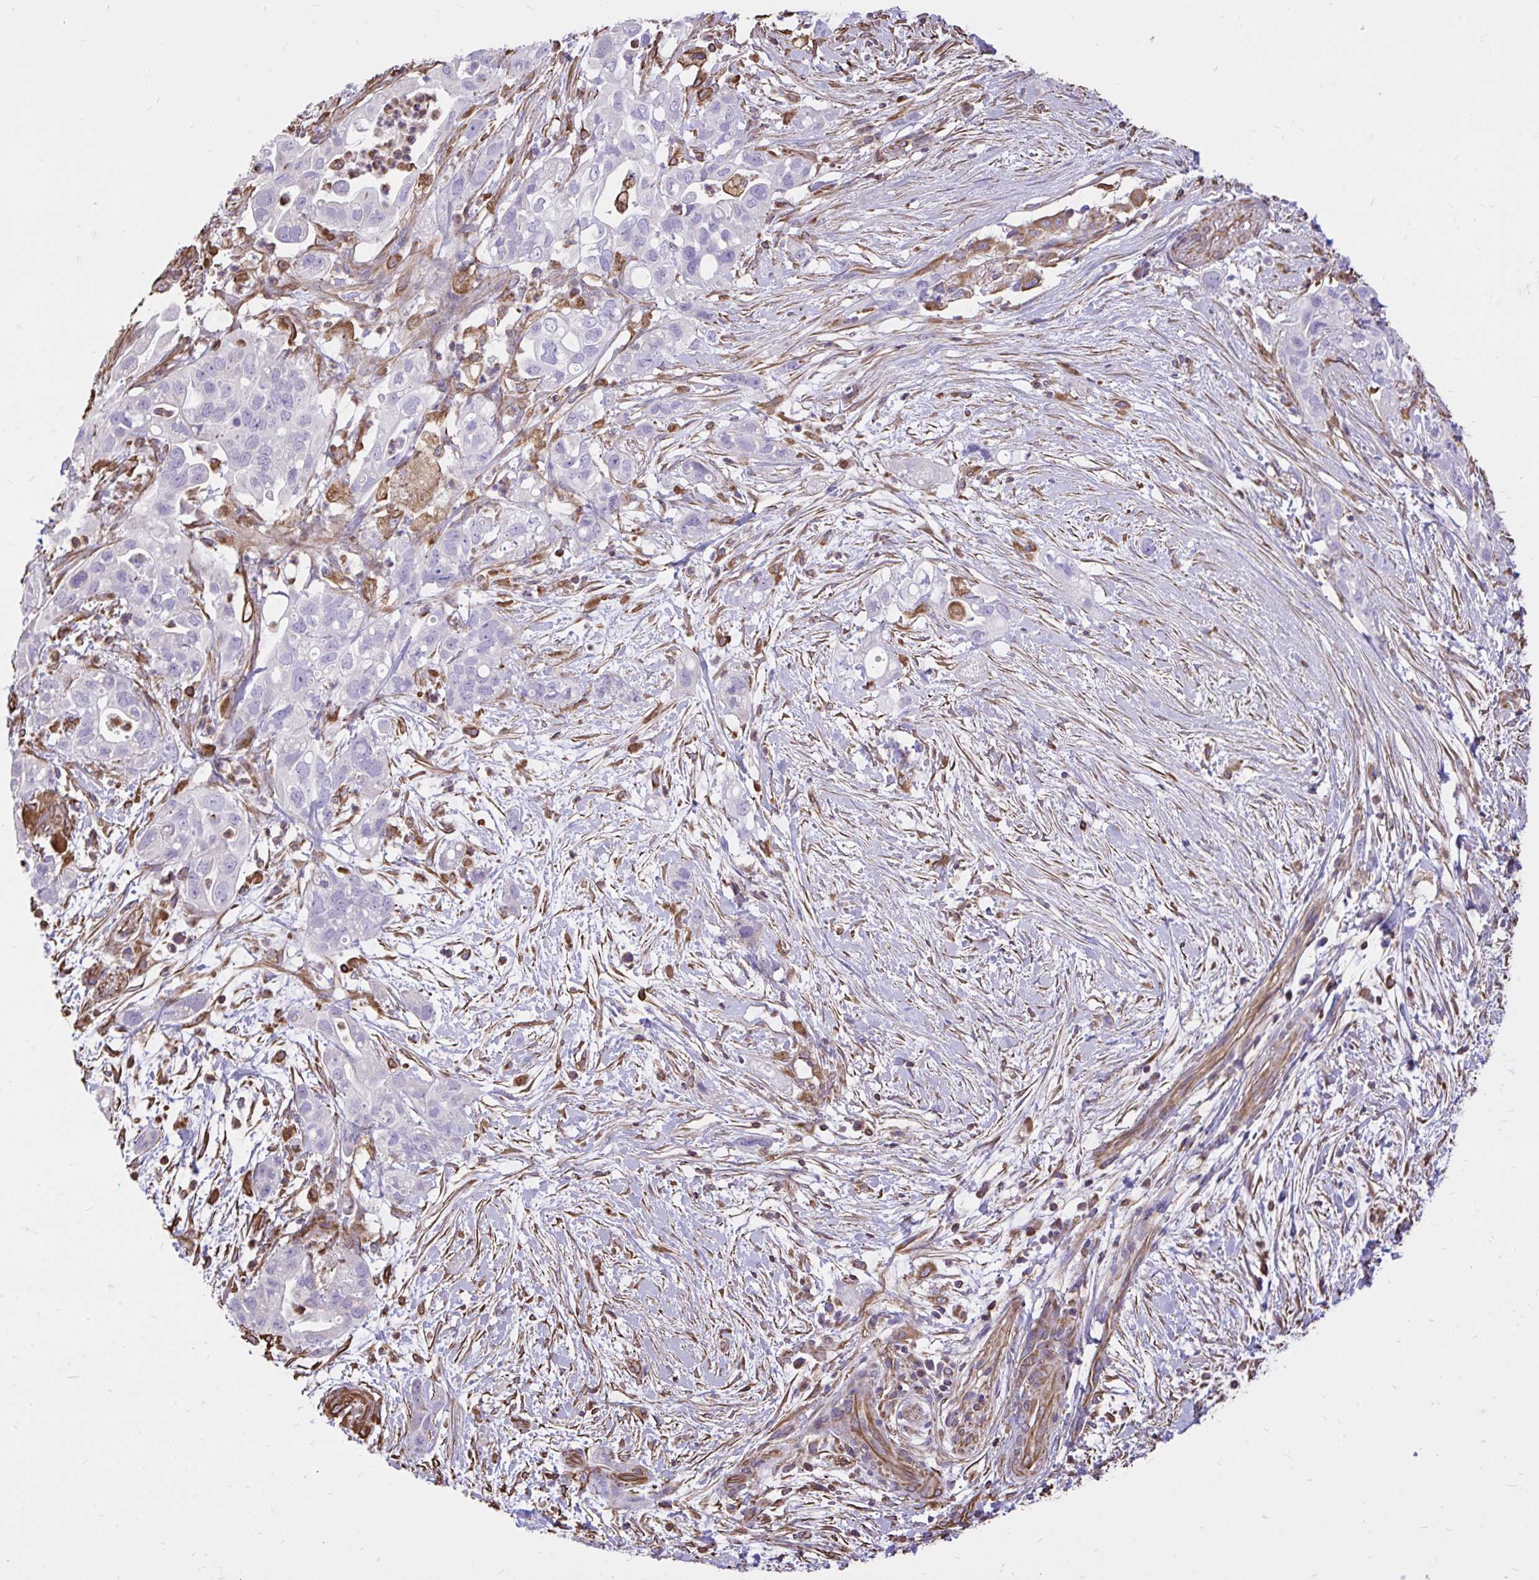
{"staining": {"intensity": "negative", "quantity": "none", "location": "none"}, "tissue": "pancreatic cancer", "cell_type": "Tumor cells", "image_type": "cancer", "snomed": [{"axis": "morphology", "description": "Adenocarcinoma, NOS"}, {"axis": "topography", "description": "Pancreas"}], "caption": "A micrograph of human pancreatic adenocarcinoma is negative for staining in tumor cells.", "gene": "RNF103", "patient": {"sex": "female", "age": 72}}